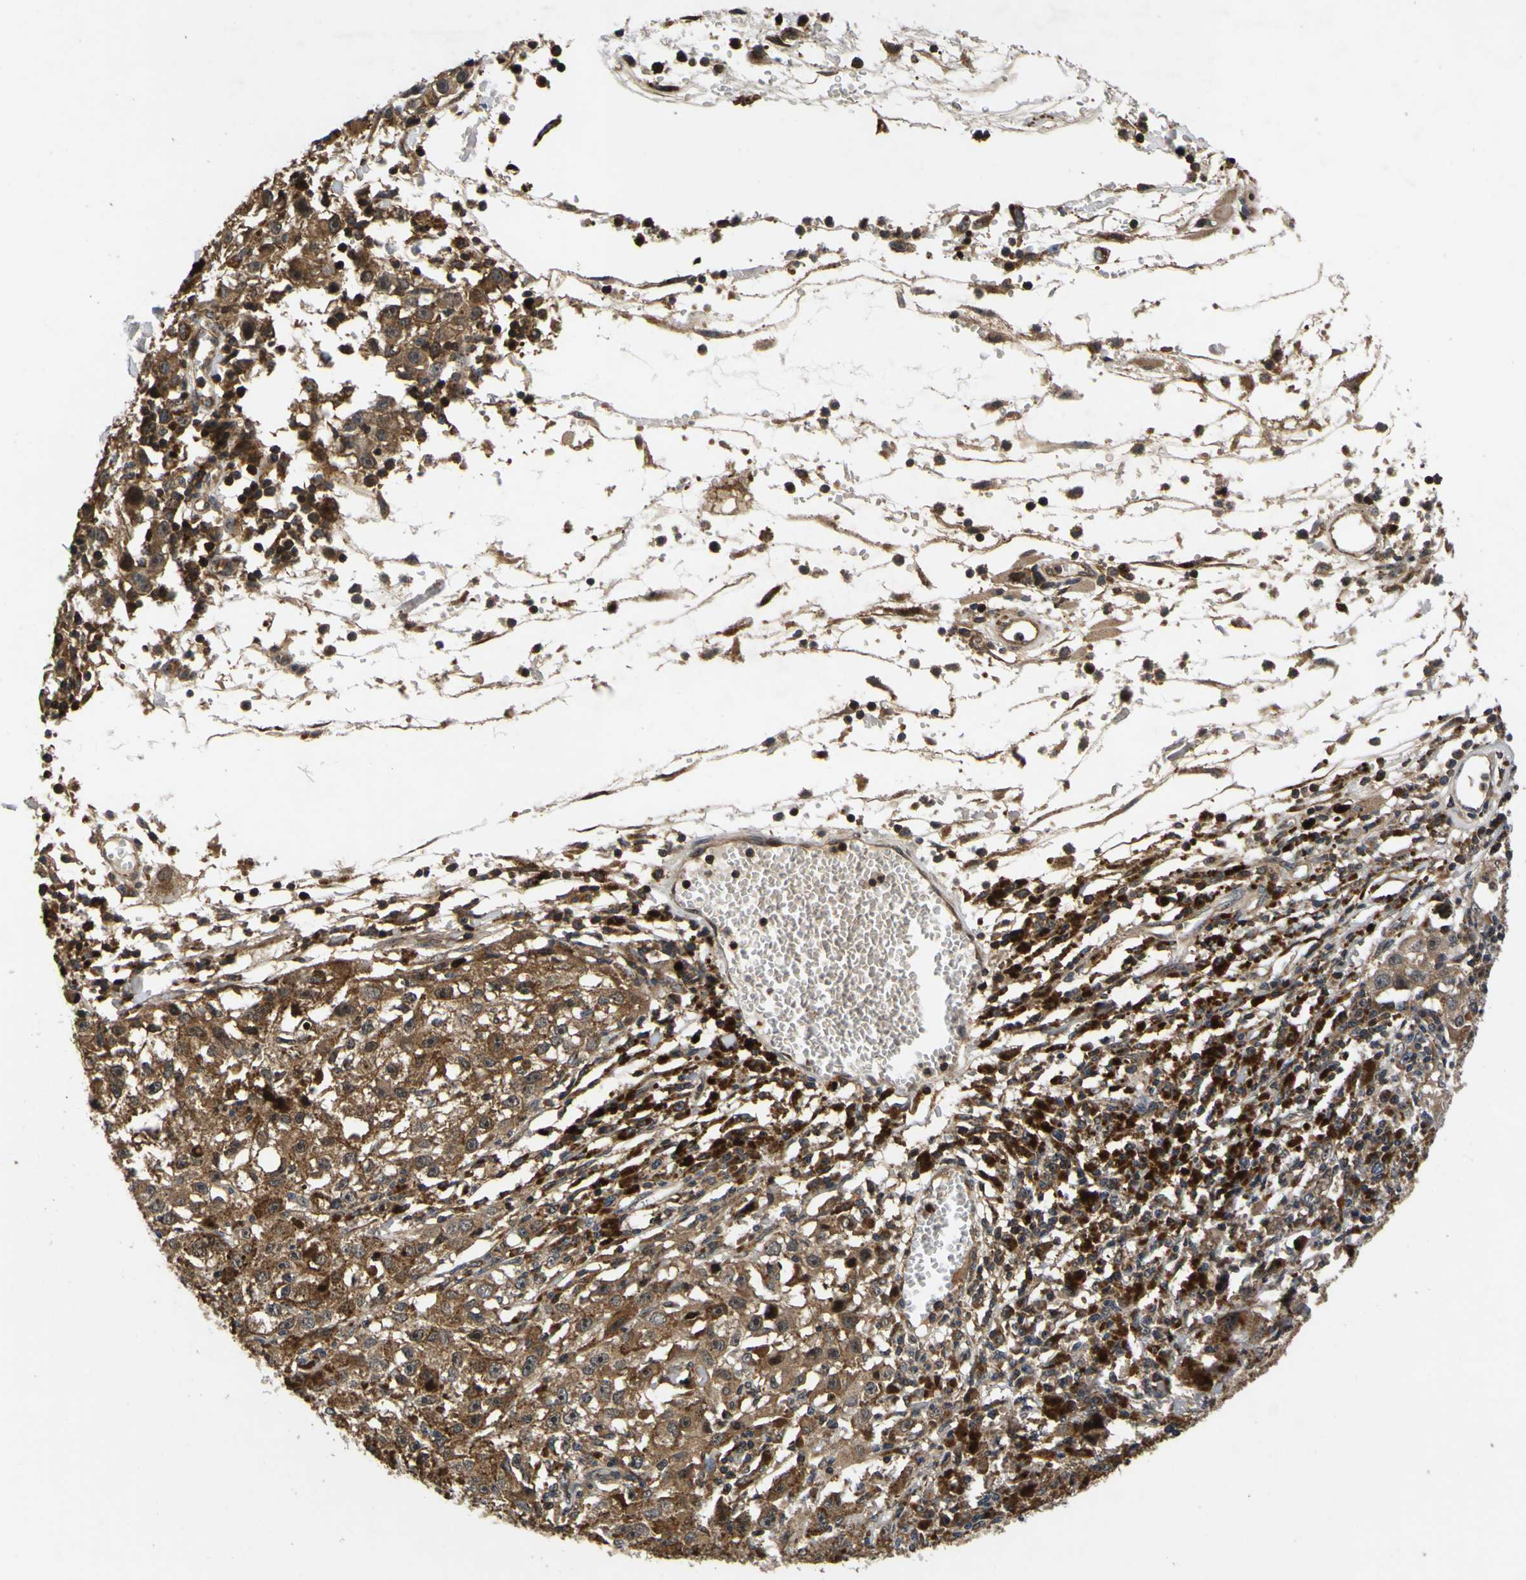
{"staining": {"intensity": "moderate", "quantity": ">75%", "location": "cytoplasmic/membranous"}, "tissue": "melanoma", "cell_type": "Tumor cells", "image_type": "cancer", "snomed": [{"axis": "morphology", "description": "Malignant melanoma, NOS"}, {"axis": "topography", "description": "Skin"}], "caption": "About >75% of tumor cells in human malignant melanoma reveal moderate cytoplasmic/membranous protein expression as visualized by brown immunohistochemical staining.", "gene": "LRP4", "patient": {"sex": "female", "age": 104}}